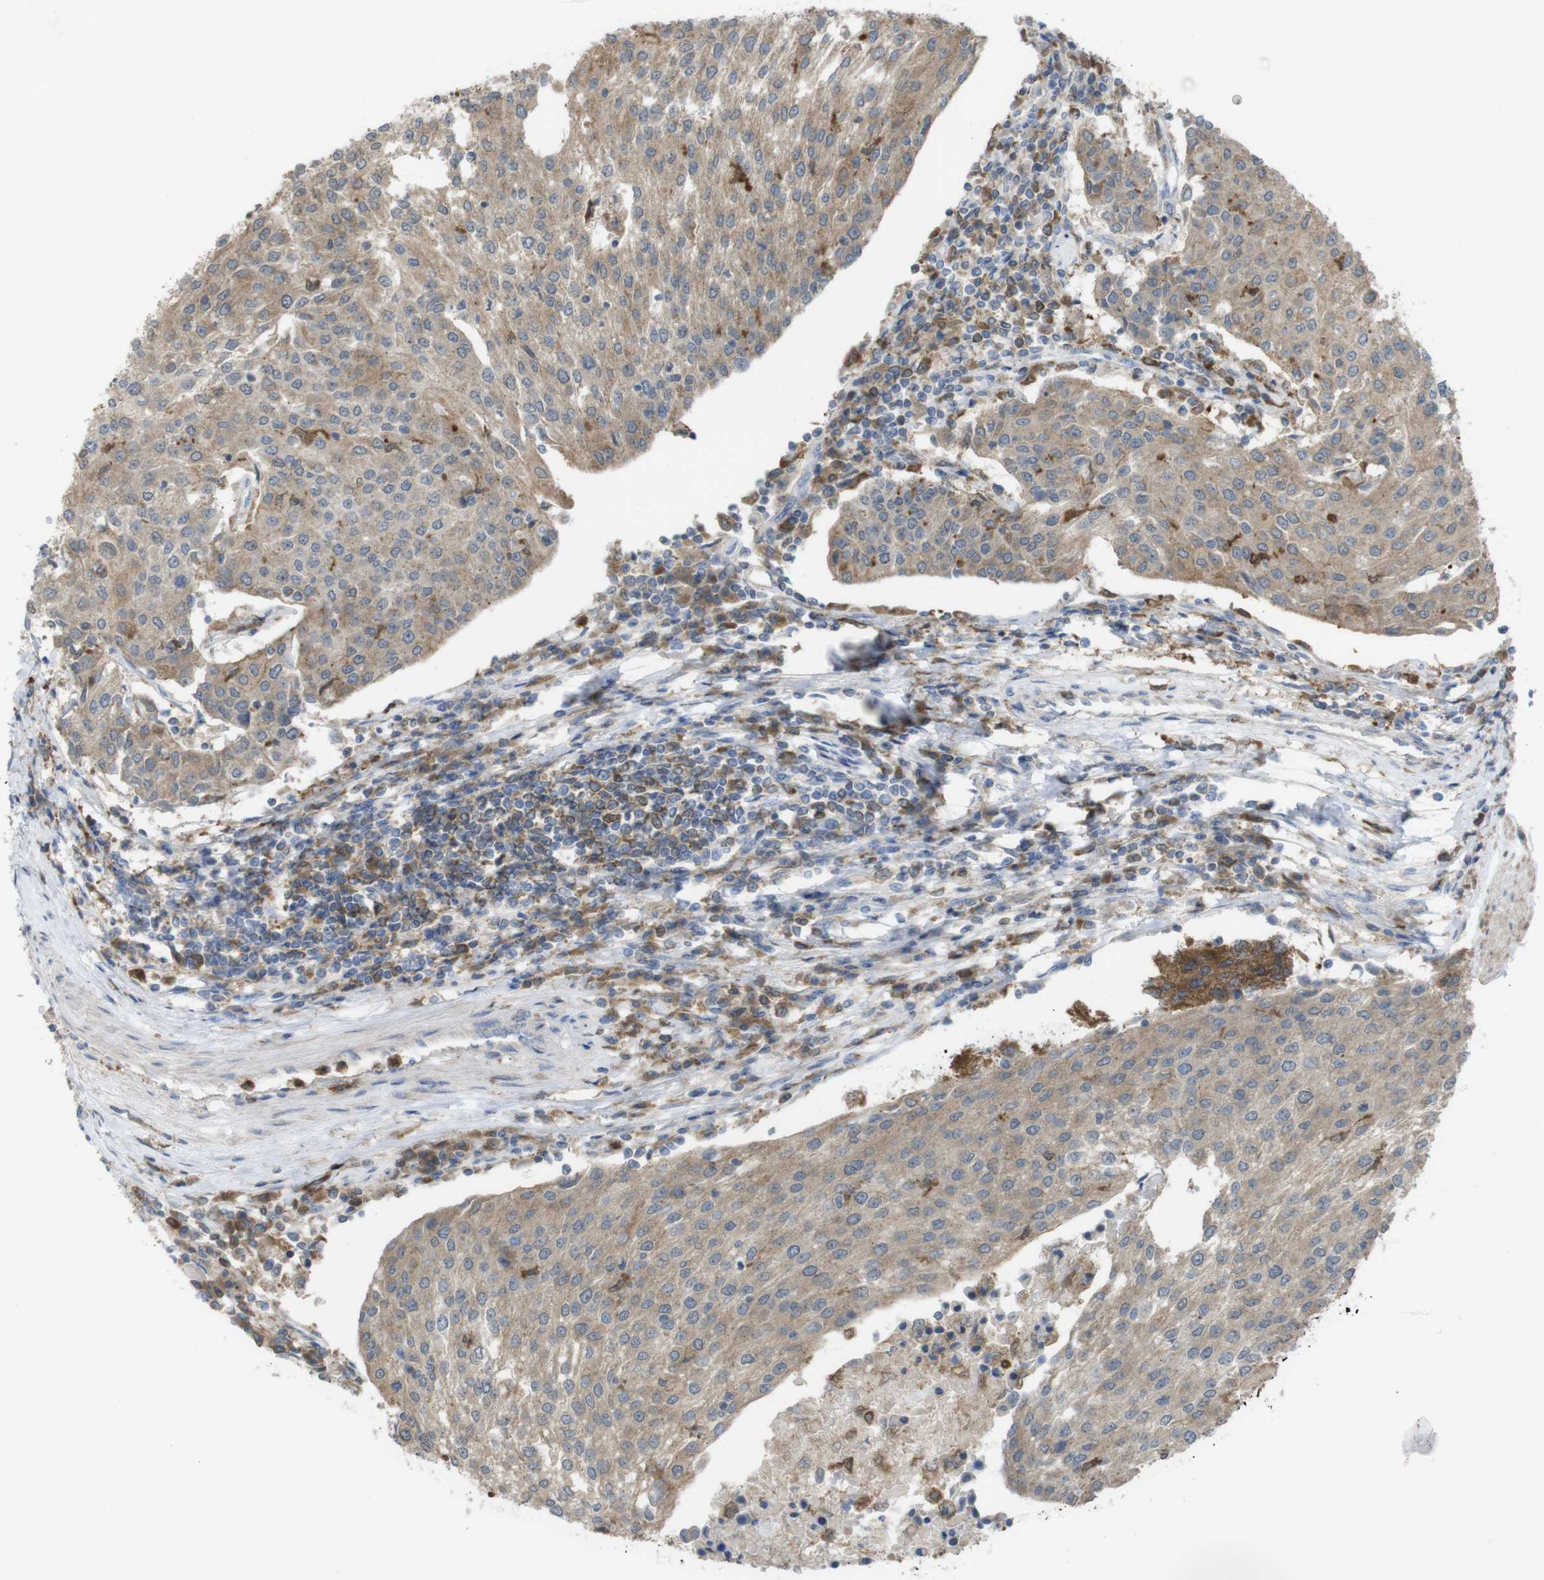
{"staining": {"intensity": "moderate", "quantity": ">75%", "location": "cytoplasmic/membranous"}, "tissue": "urothelial cancer", "cell_type": "Tumor cells", "image_type": "cancer", "snomed": [{"axis": "morphology", "description": "Urothelial carcinoma, High grade"}, {"axis": "topography", "description": "Urinary bladder"}], "caption": "High-power microscopy captured an immunohistochemistry (IHC) image of urothelial cancer, revealing moderate cytoplasmic/membranous staining in approximately >75% of tumor cells.", "gene": "PRKCD", "patient": {"sex": "female", "age": 85}}